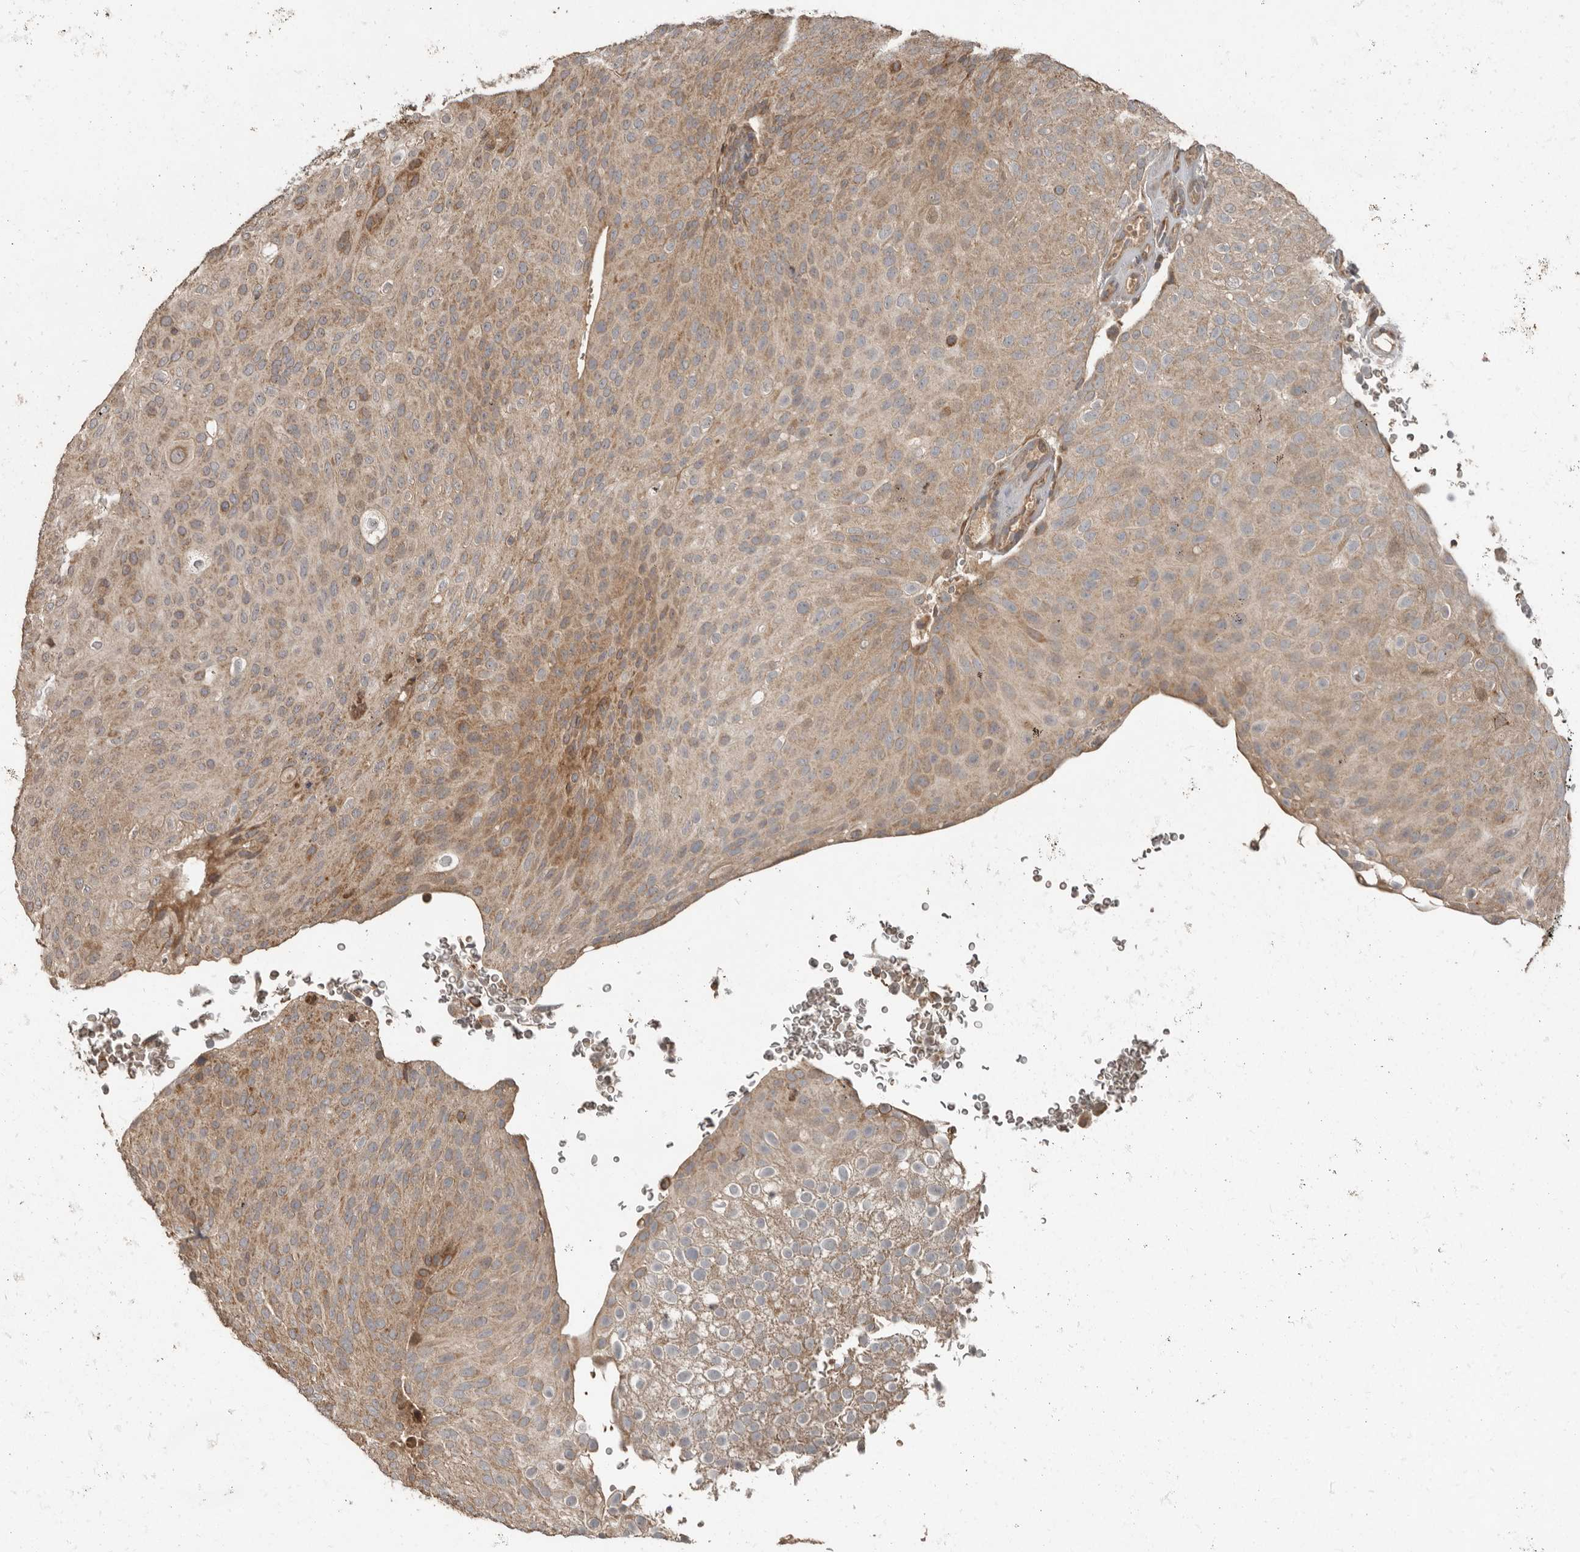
{"staining": {"intensity": "moderate", "quantity": ">75%", "location": "cytoplasmic/membranous"}, "tissue": "urothelial cancer", "cell_type": "Tumor cells", "image_type": "cancer", "snomed": [{"axis": "morphology", "description": "Urothelial carcinoma, Low grade"}, {"axis": "topography", "description": "Urinary bladder"}], "caption": "A micrograph showing moderate cytoplasmic/membranous staining in about >75% of tumor cells in urothelial cancer, as visualized by brown immunohistochemical staining.", "gene": "SLC6A7", "patient": {"sex": "male", "age": 78}}